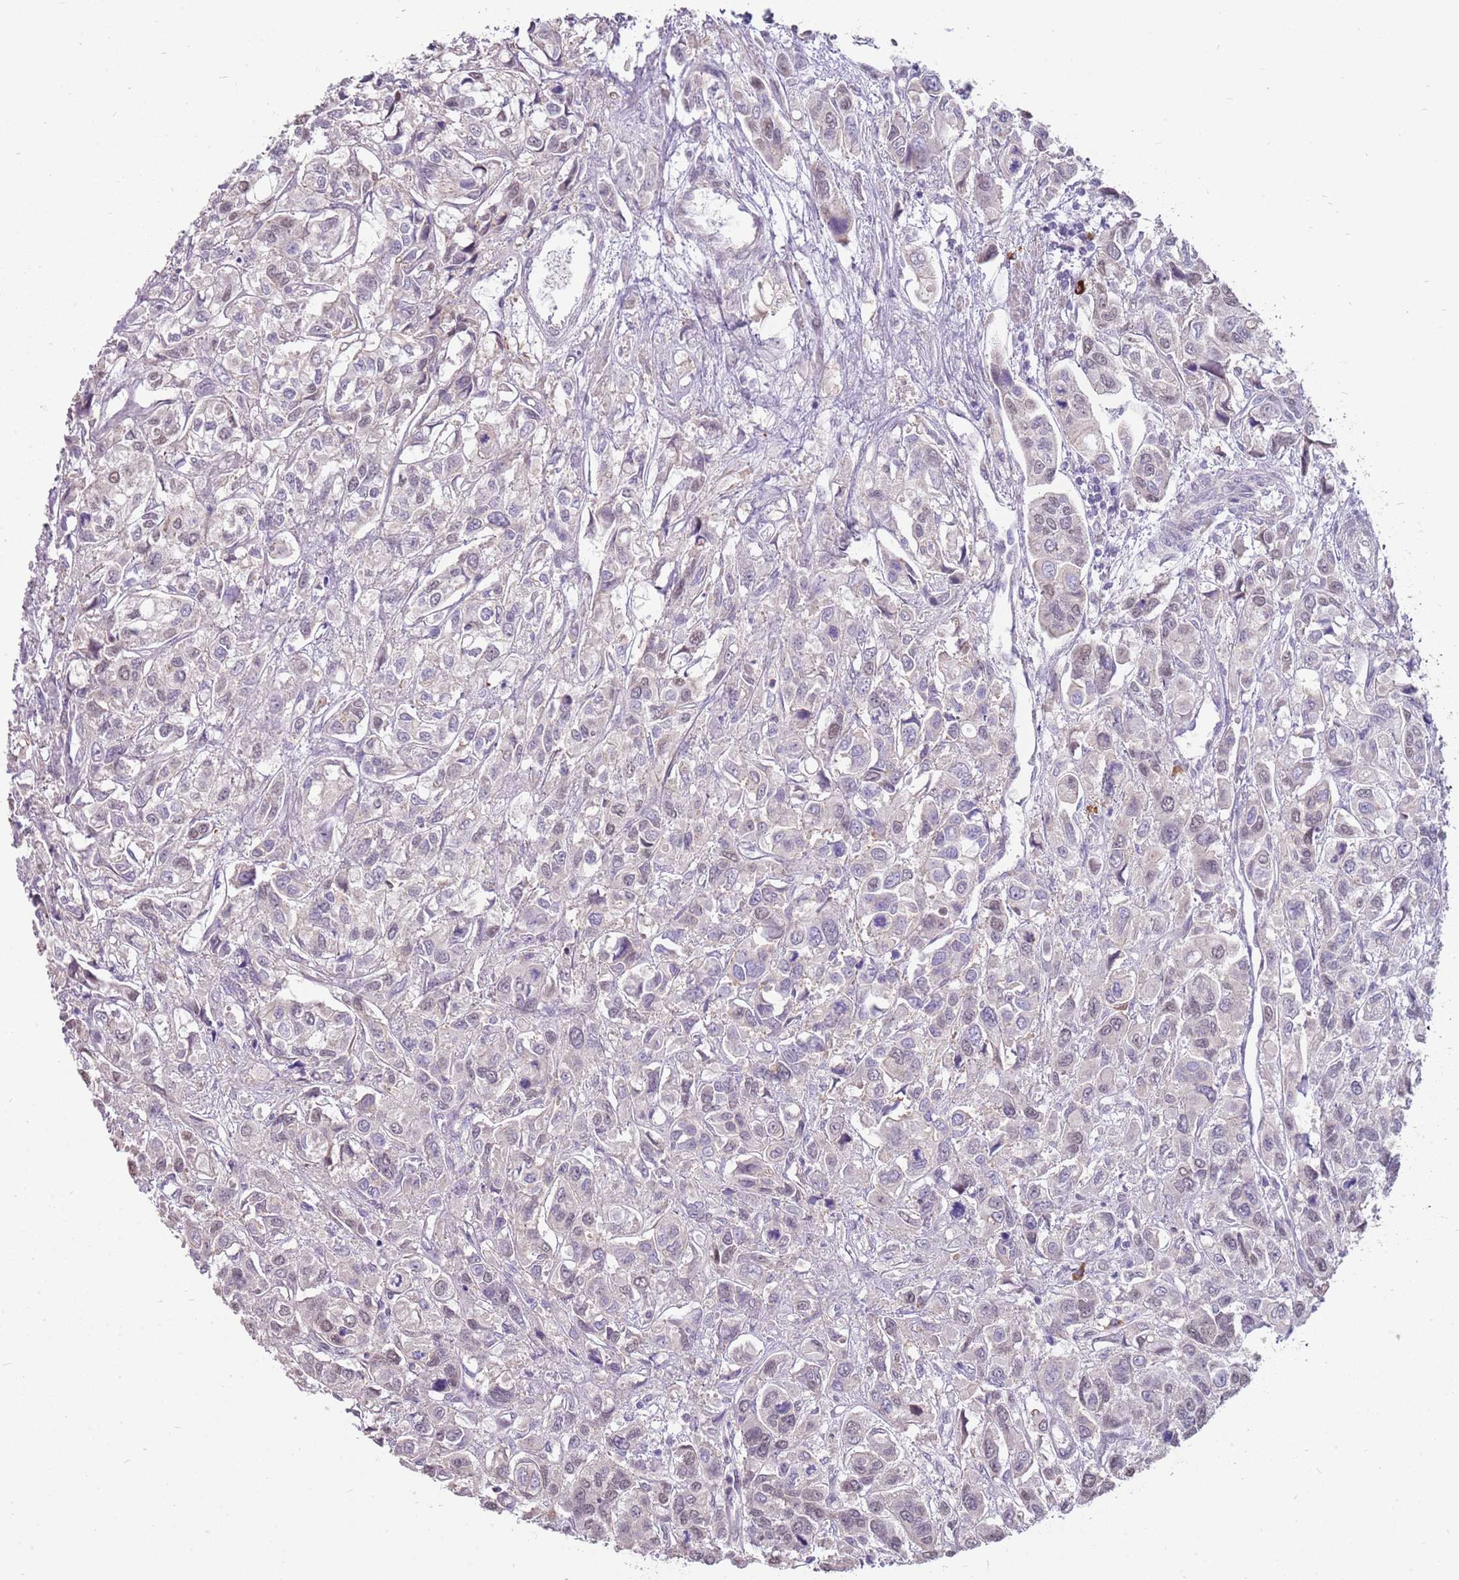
{"staining": {"intensity": "negative", "quantity": "none", "location": "none"}, "tissue": "urothelial cancer", "cell_type": "Tumor cells", "image_type": "cancer", "snomed": [{"axis": "morphology", "description": "Urothelial carcinoma, High grade"}, {"axis": "topography", "description": "Urinary bladder"}], "caption": "A high-resolution image shows immunohistochemistry staining of urothelial carcinoma (high-grade), which displays no significant expression in tumor cells.", "gene": "MCUB", "patient": {"sex": "male", "age": 67}}